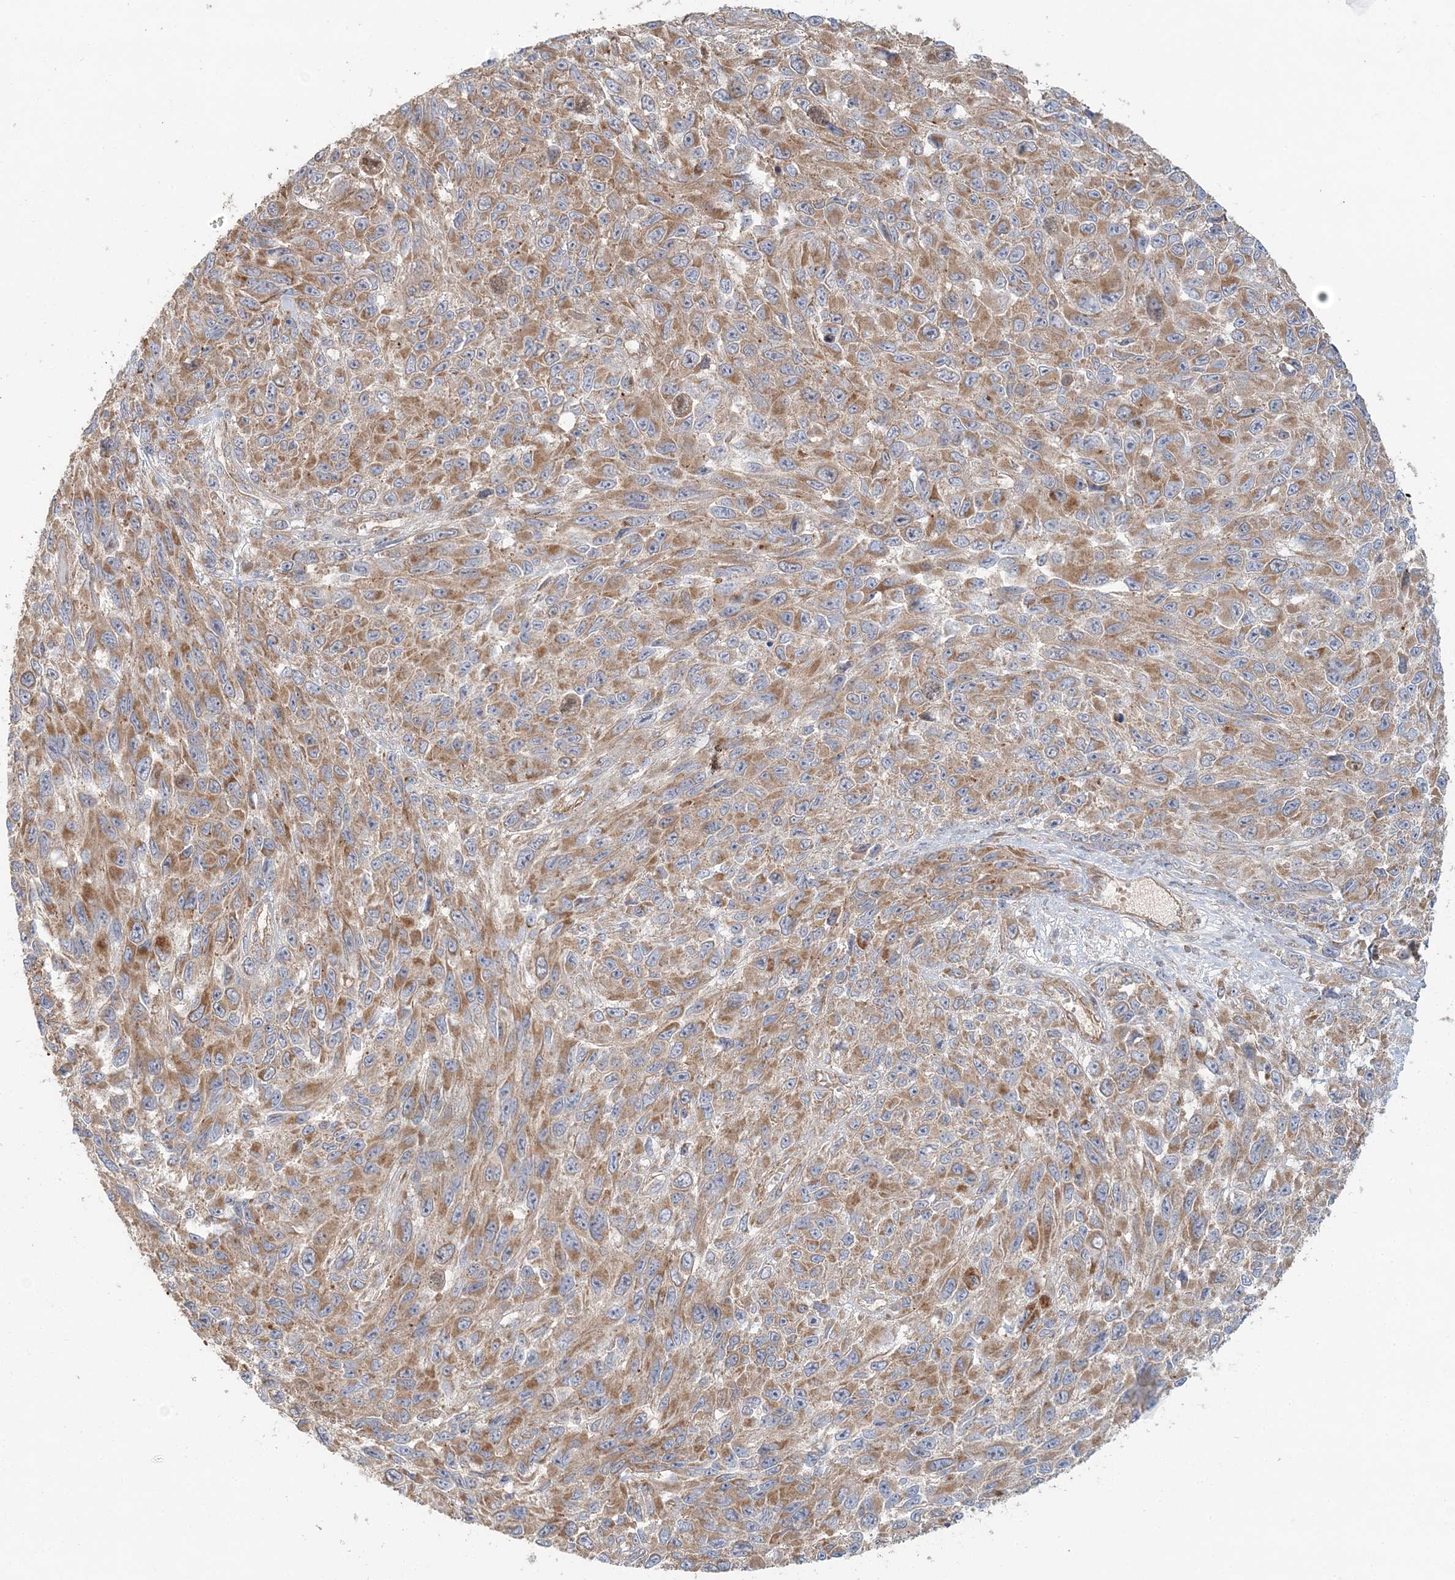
{"staining": {"intensity": "moderate", "quantity": ">75%", "location": "cytoplasmic/membranous"}, "tissue": "melanoma", "cell_type": "Tumor cells", "image_type": "cancer", "snomed": [{"axis": "morphology", "description": "Malignant melanoma, NOS"}, {"axis": "topography", "description": "Skin"}], "caption": "A high-resolution image shows immunohistochemistry (IHC) staining of melanoma, which reveals moderate cytoplasmic/membranous expression in approximately >75% of tumor cells.", "gene": "KIAA0232", "patient": {"sex": "female", "age": 96}}